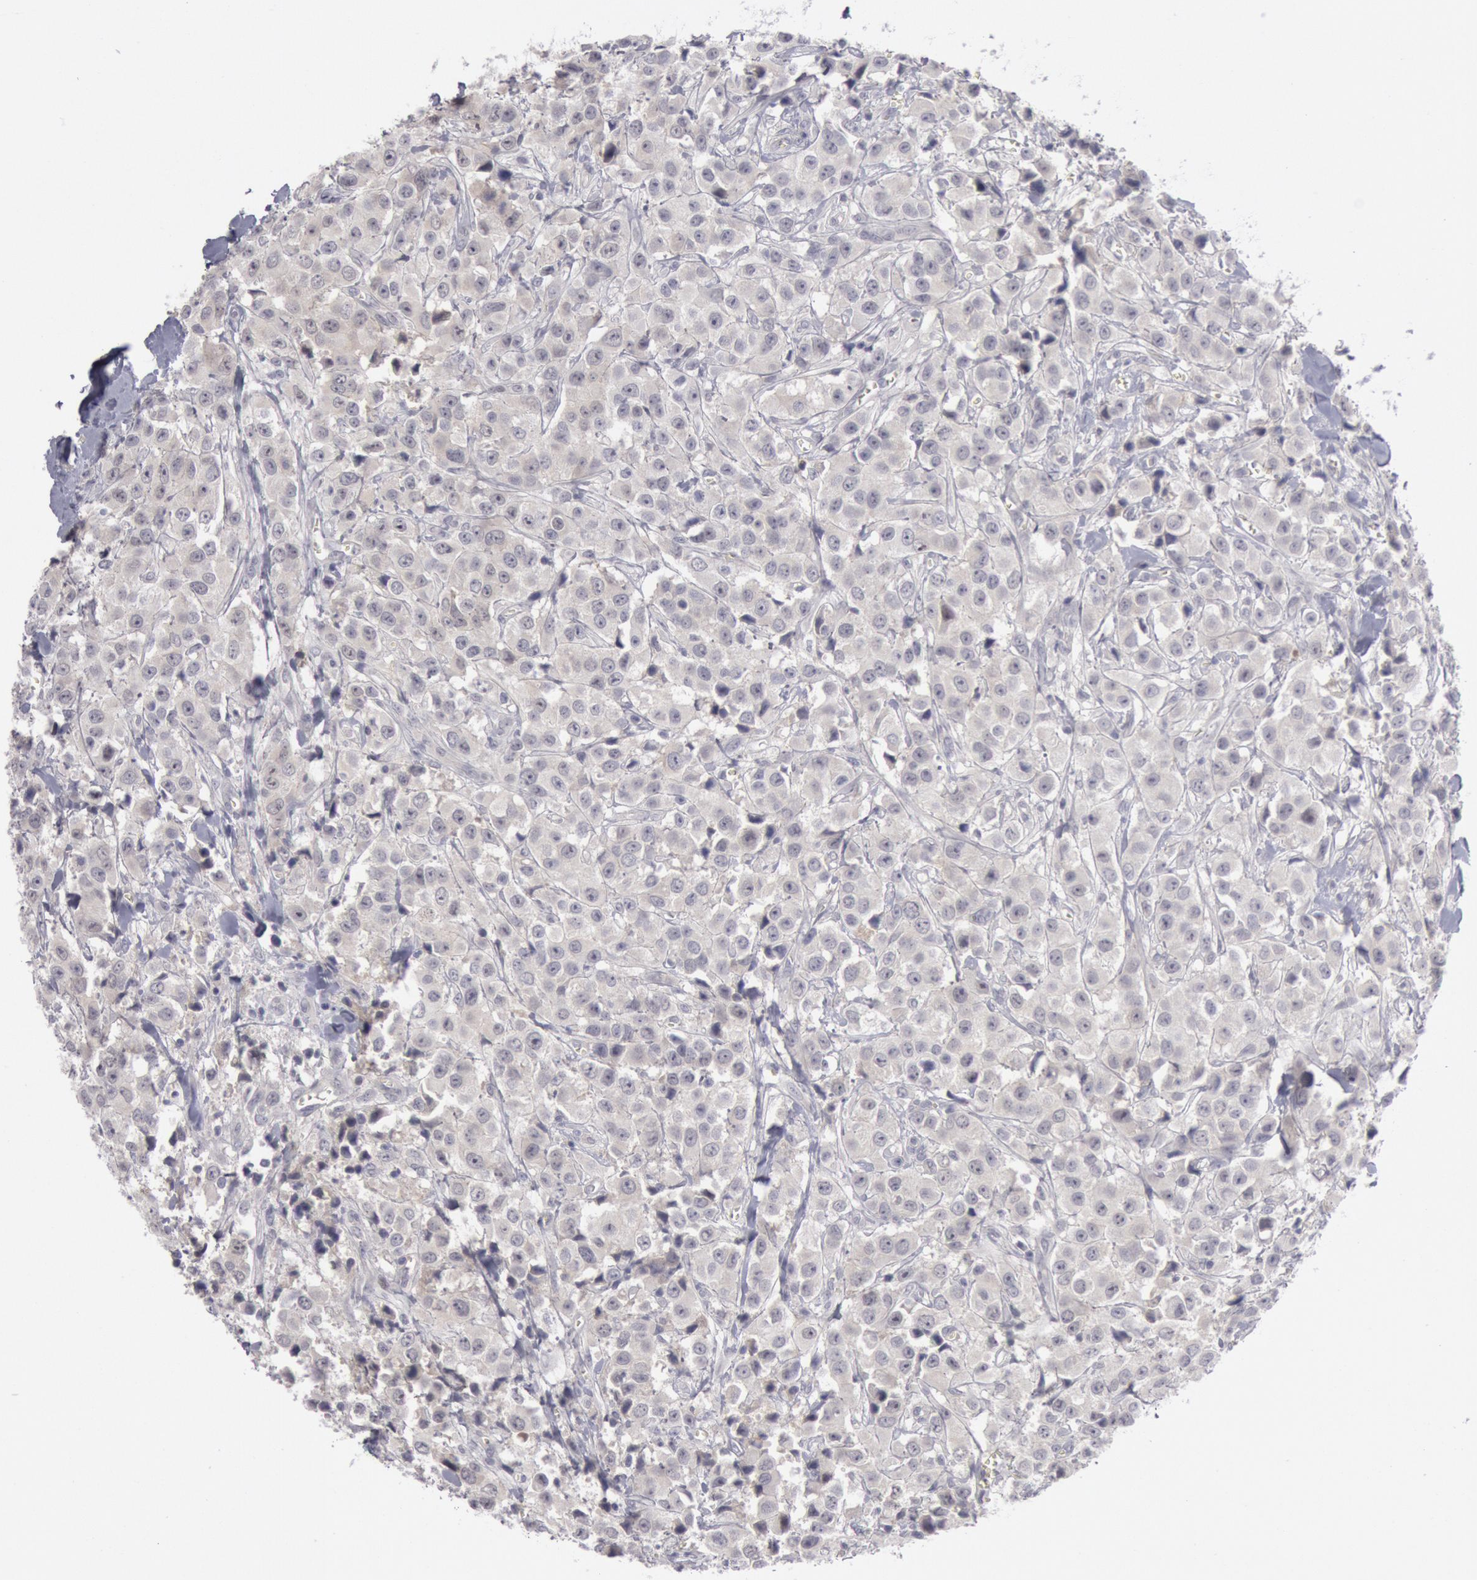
{"staining": {"intensity": "negative", "quantity": "none", "location": "none"}, "tissue": "breast cancer", "cell_type": "Tumor cells", "image_type": "cancer", "snomed": [{"axis": "morphology", "description": "Duct carcinoma"}, {"axis": "topography", "description": "Breast"}], "caption": "An IHC histopathology image of breast invasive ductal carcinoma is shown. There is no staining in tumor cells of breast invasive ductal carcinoma.", "gene": "JOSD1", "patient": {"sex": "female", "age": 58}}